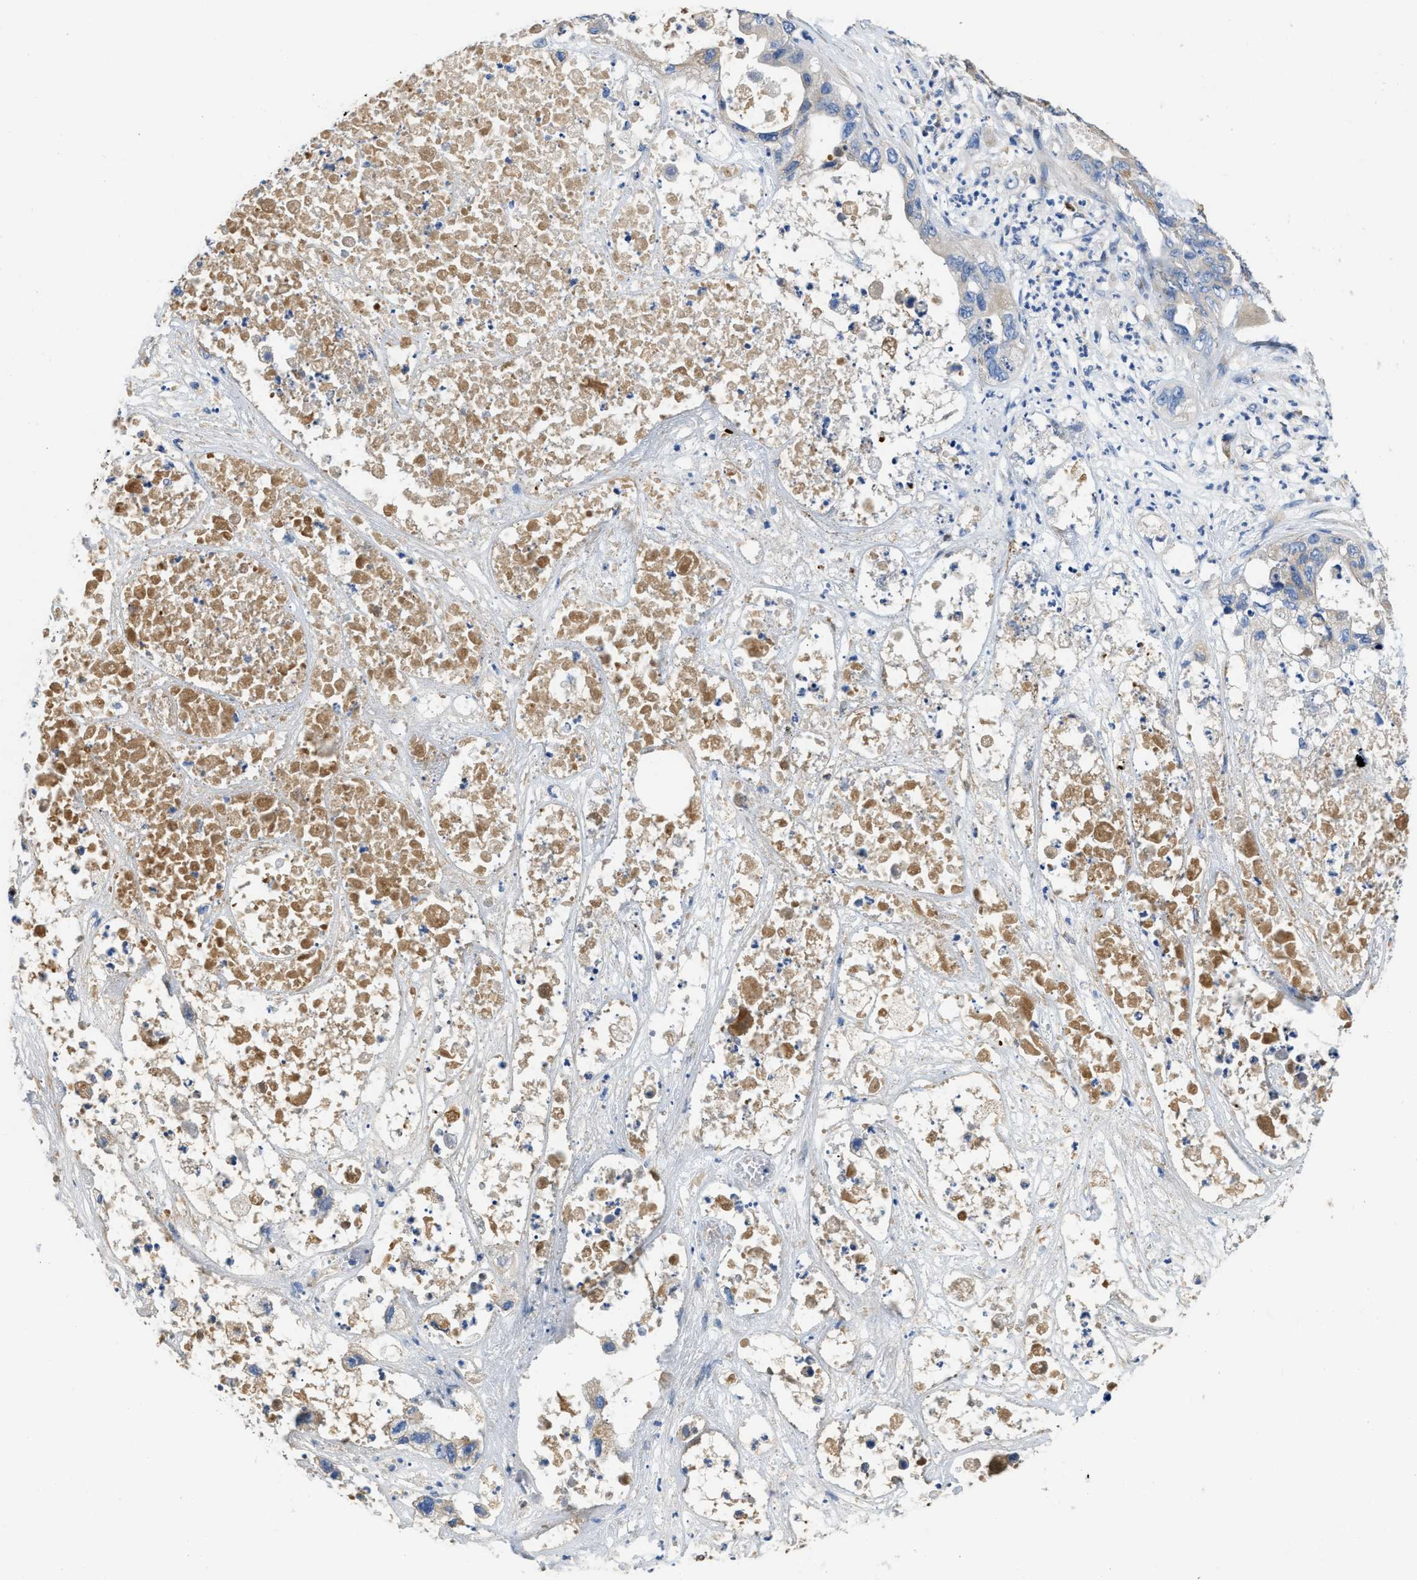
{"staining": {"intensity": "negative", "quantity": "none", "location": "none"}, "tissue": "pancreatic cancer", "cell_type": "Tumor cells", "image_type": "cancer", "snomed": [{"axis": "morphology", "description": "Adenocarcinoma, NOS"}, {"axis": "topography", "description": "Pancreas"}], "caption": "The histopathology image reveals no significant positivity in tumor cells of pancreatic cancer.", "gene": "C1S", "patient": {"sex": "female", "age": 78}}